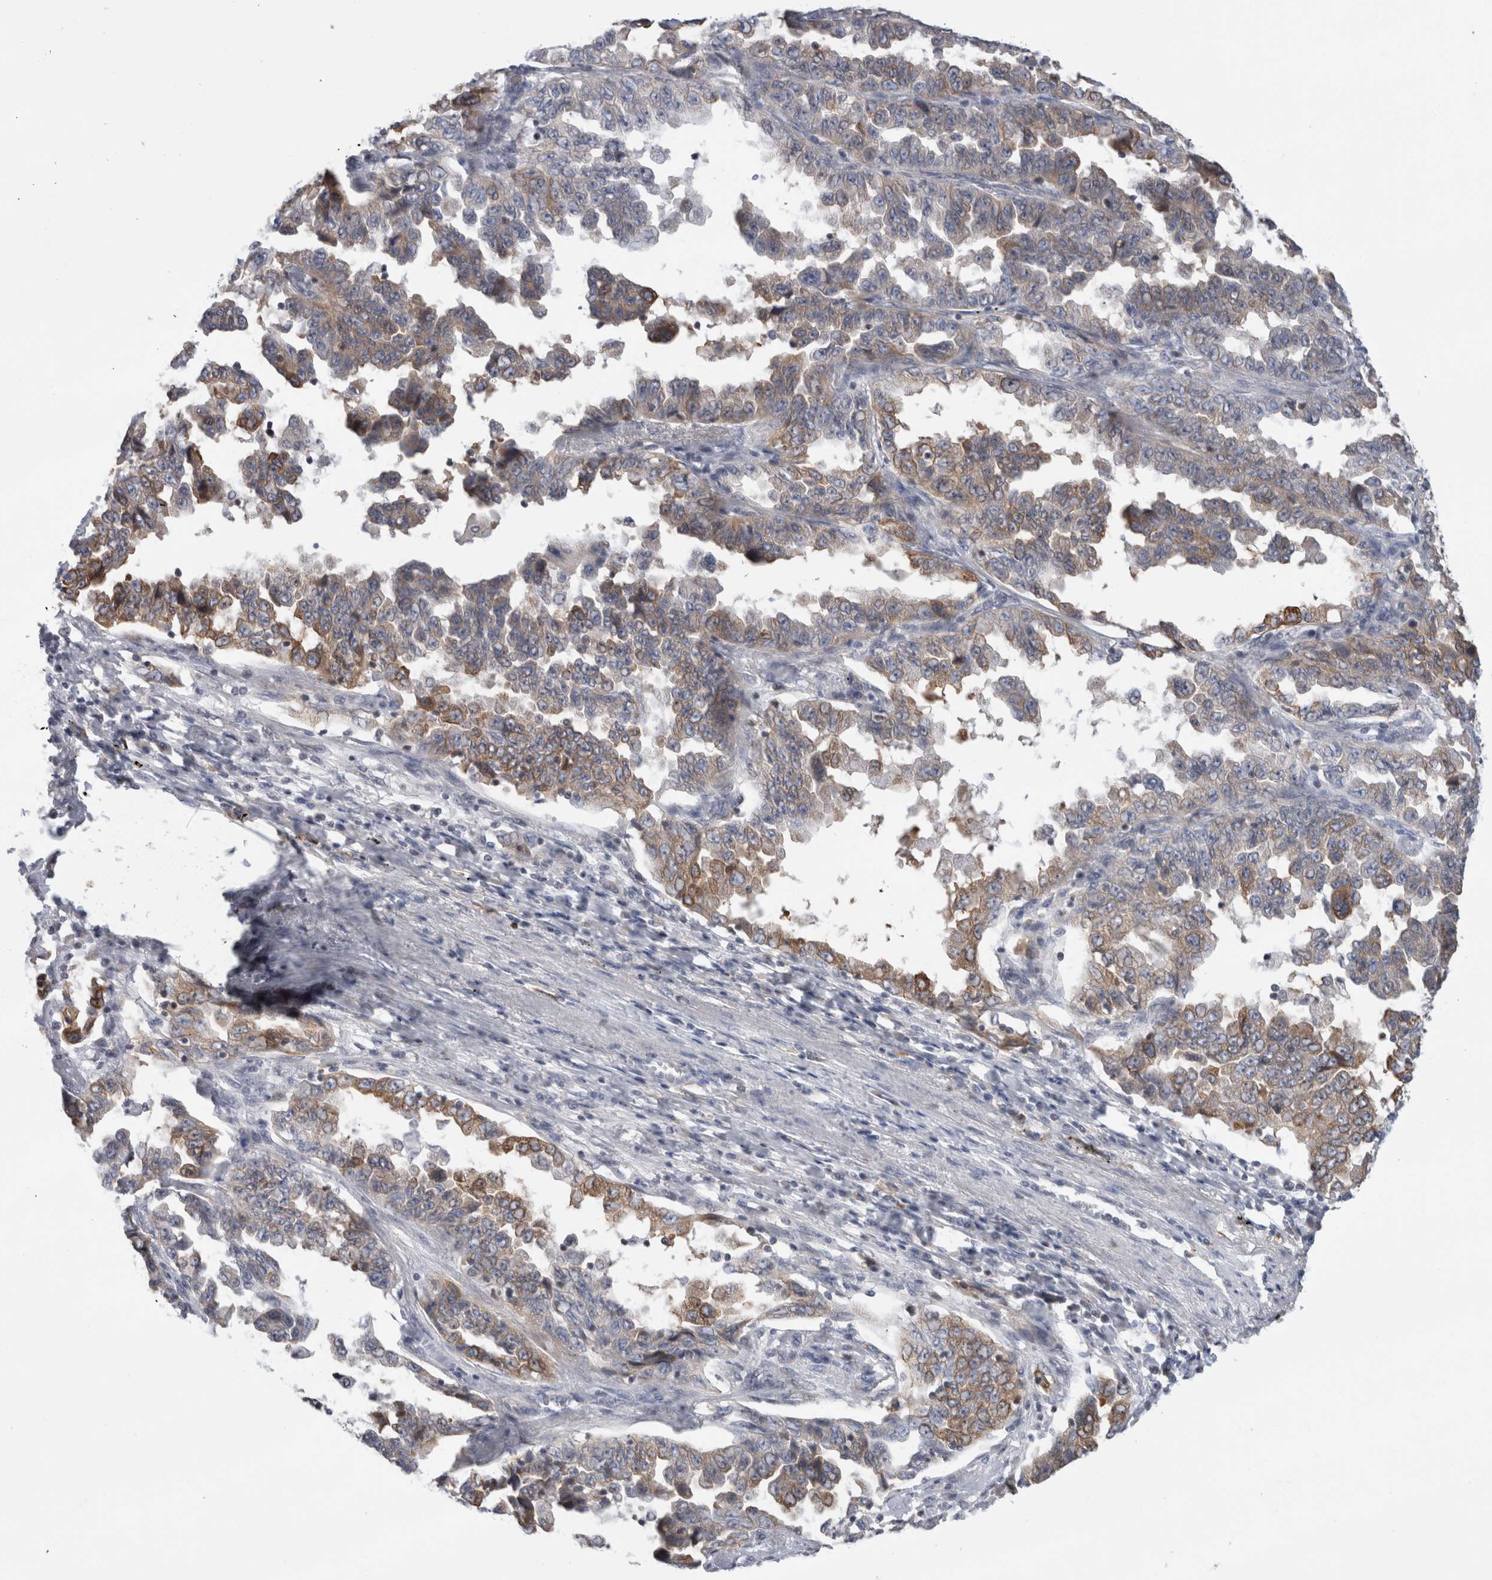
{"staining": {"intensity": "moderate", "quantity": "25%-75%", "location": "cytoplasmic/membranous"}, "tissue": "lung cancer", "cell_type": "Tumor cells", "image_type": "cancer", "snomed": [{"axis": "morphology", "description": "Adenocarcinoma, NOS"}, {"axis": "topography", "description": "Lung"}], "caption": "Adenocarcinoma (lung) stained with a protein marker exhibits moderate staining in tumor cells.", "gene": "SYTL5", "patient": {"sex": "female", "age": 51}}